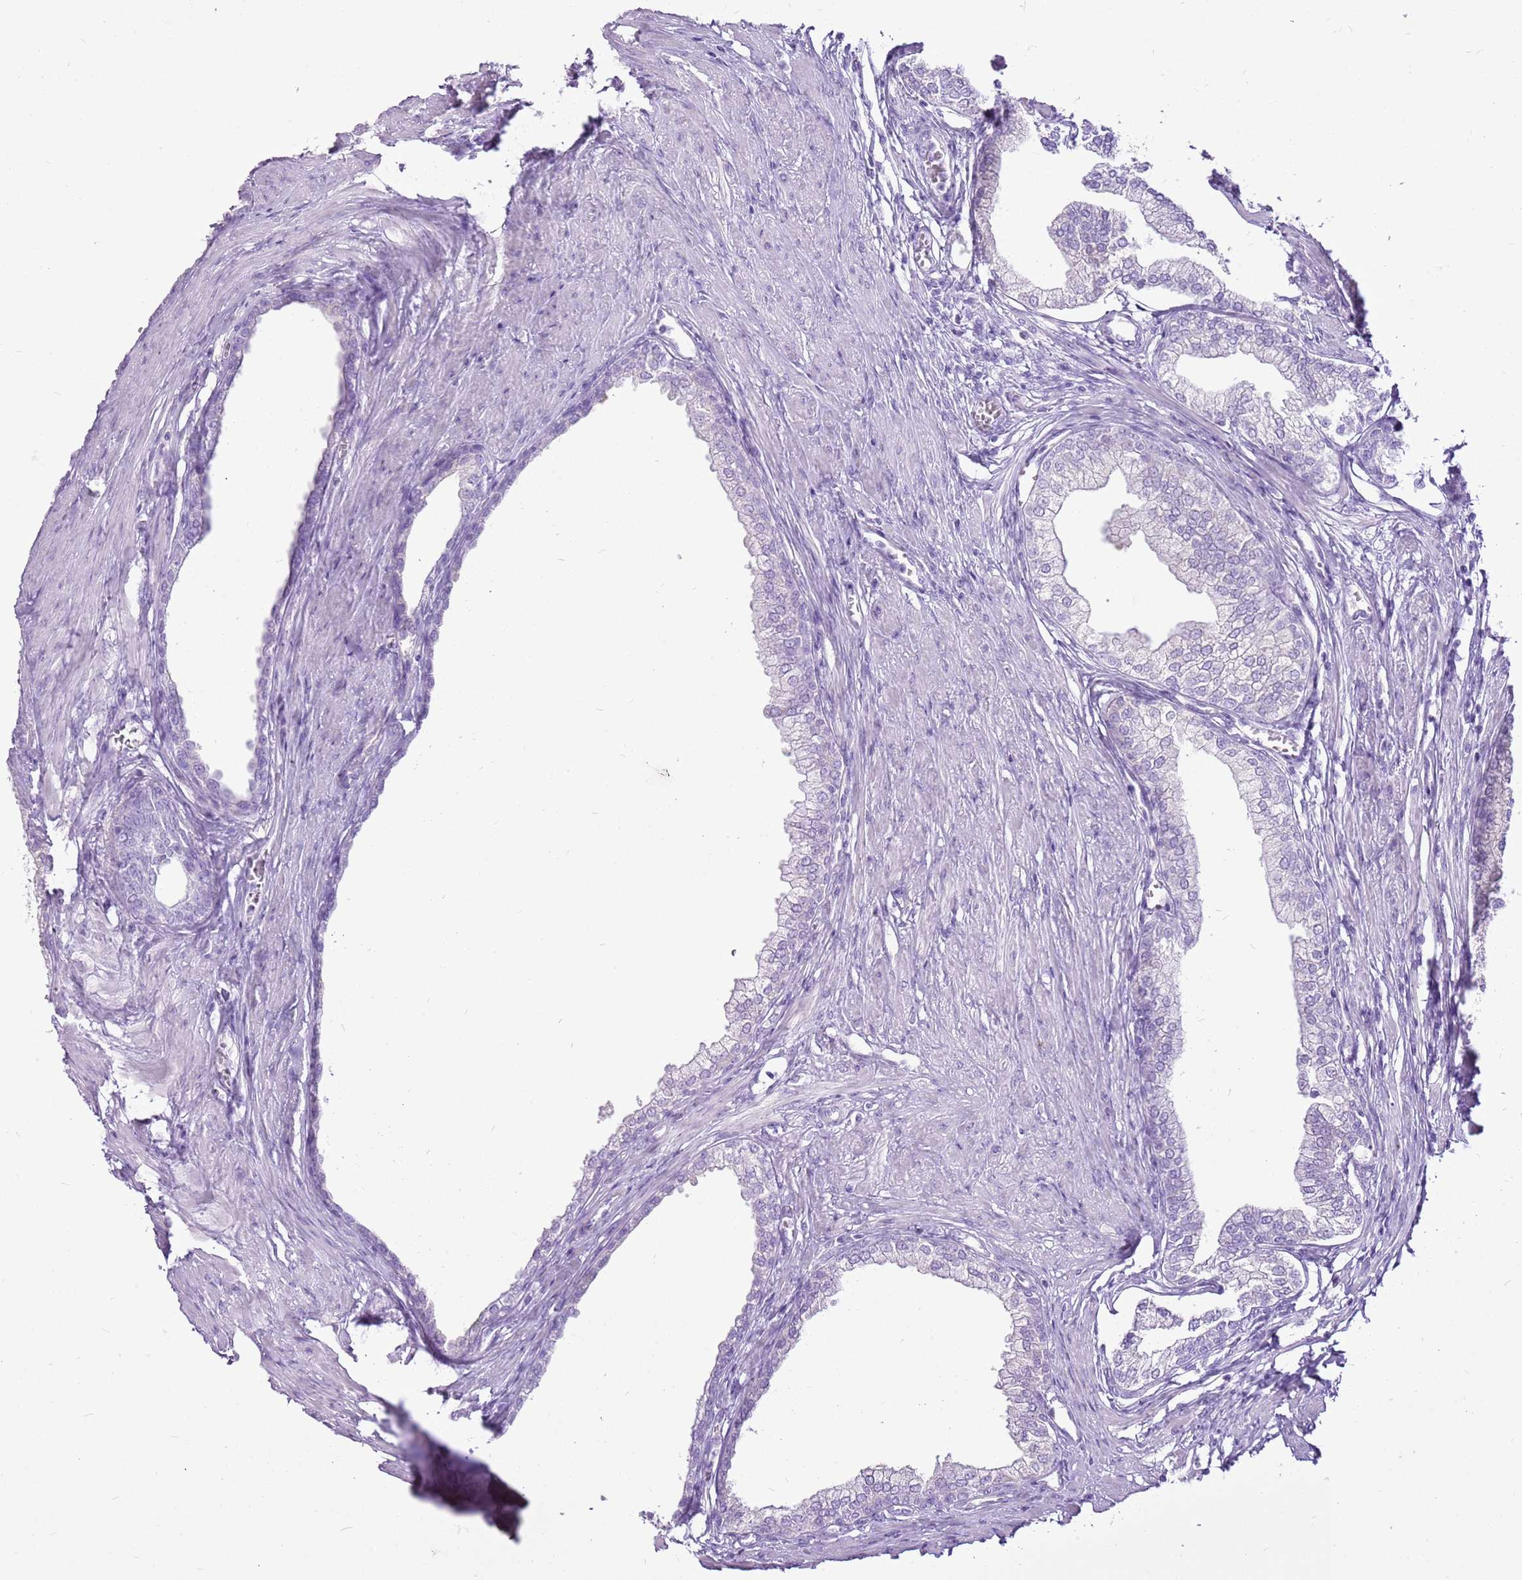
{"staining": {"intensity": "negative", "quantity": "none", "location": "none"}, "tissue": "prostate", "cell_type": "Glandular cells", "image_type": "normal", "snomed": [{"axis": "morphology", "description": "Normal tissue, NOS"}, {"axis": "morphology", "description": "Urothelial carcinoma, Low grade"}, {"axis": "topography", "description": "Urinary bladder"}, {"axis": "topography", "description": "Prostate"}], "caption": "Immunohistochemistry photomicrograph of normal human prostate stained for a protein (brown), which demonstrates no expression in glandular cells.", "gene": "CNFN", "patient": {"sex": "male", "age": 60}}